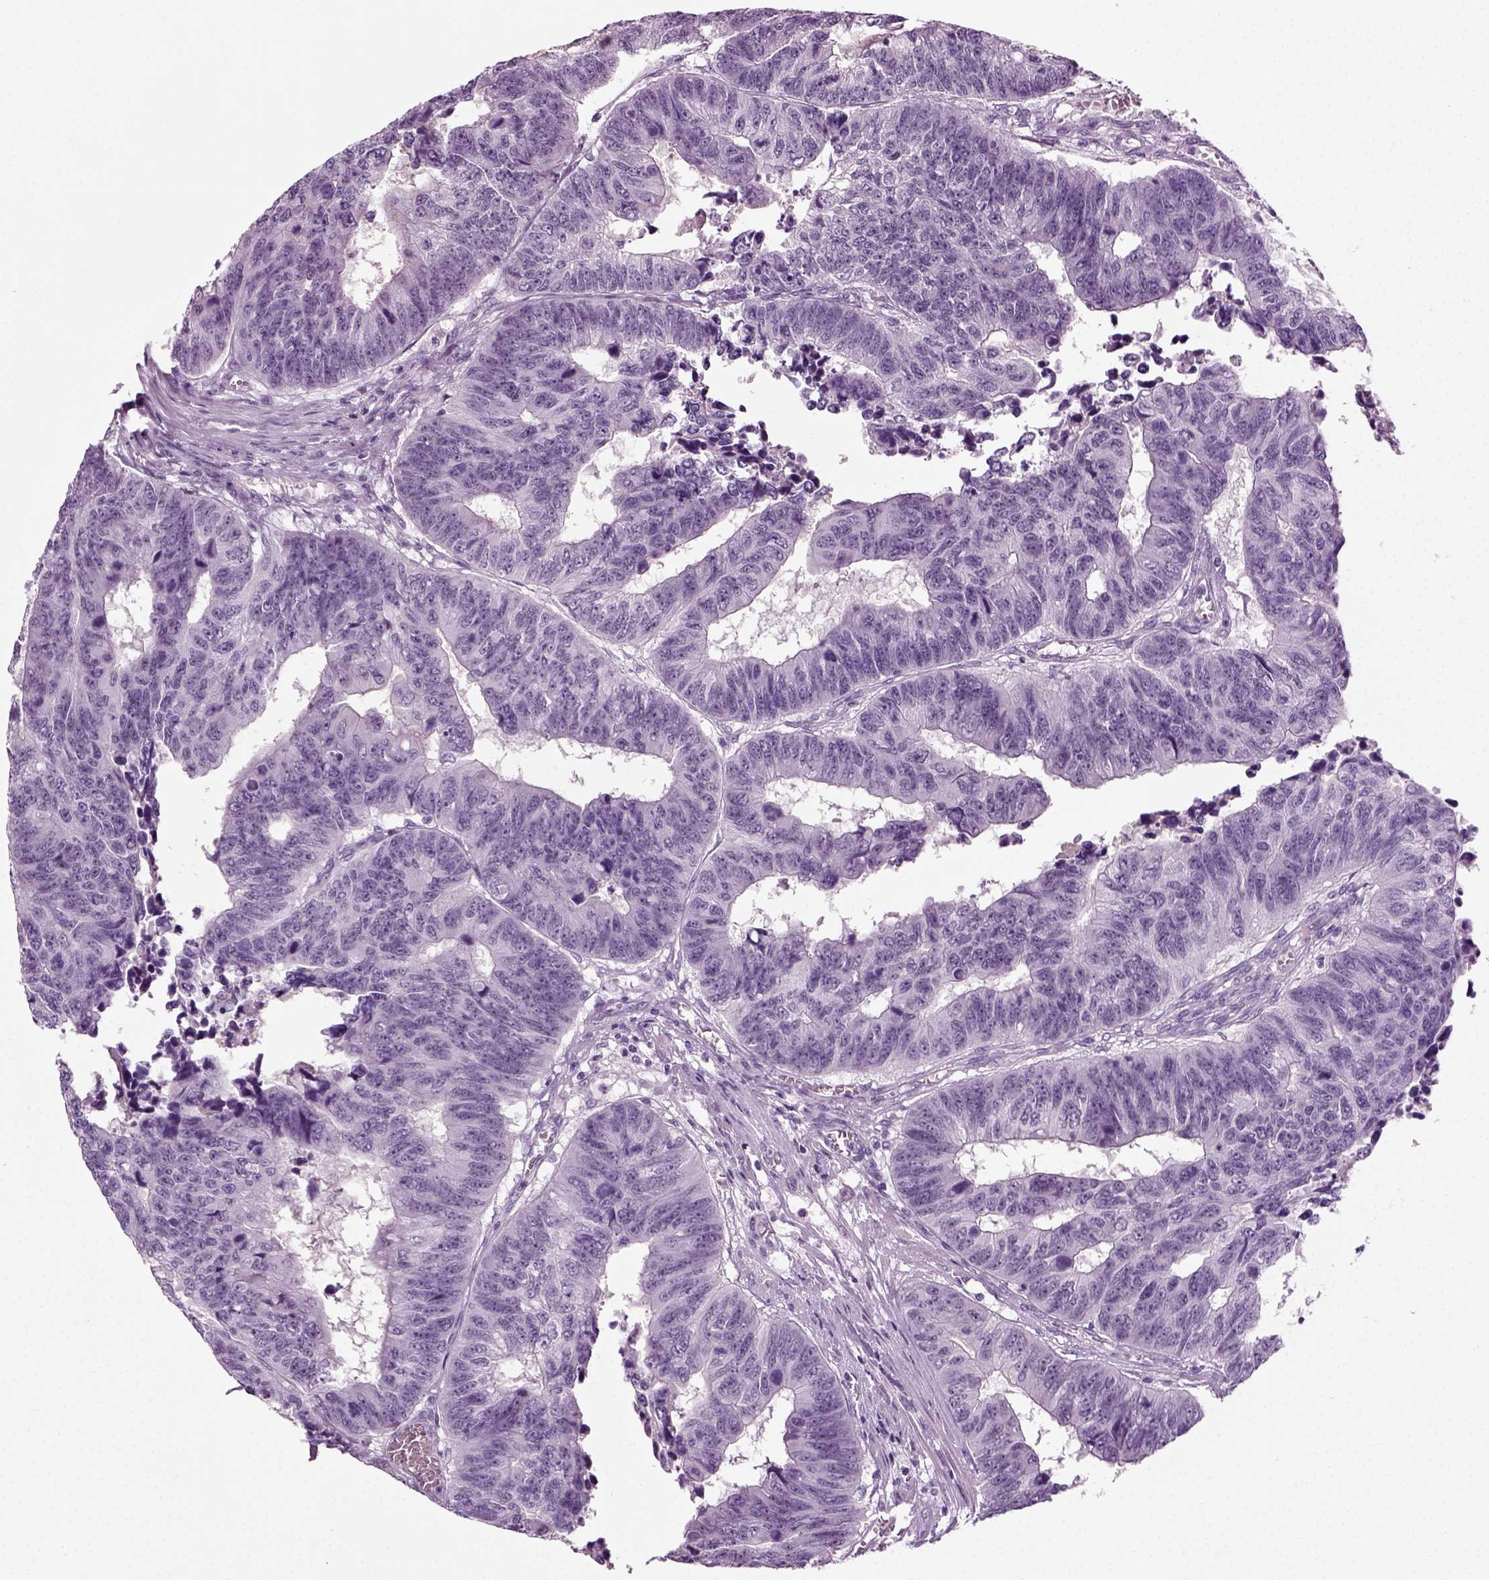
{"staining": {"intensity": "negative", "quantity": "none", "location": "none"}, "tissue": "colorectal cancer", "cell_type": "Tumor cells", "image_type": "cancer", "snomed": [{"axis": "morphology", "description": "Adenocarcinoma, NOS"}, {"axis": "topography", "description": "Rectum"}], "caption": "Photomicrograph shows no protein expression in tumor cells of colorectal cancer tissue. The staining was performed using DAB to visualize the protein expression in brown, while the nuclei were stained in blue with hematoxylin (Magnification: 20x).", "gene": "ZC2HC1C", "patient": {"sex": "female", "age": 85}}